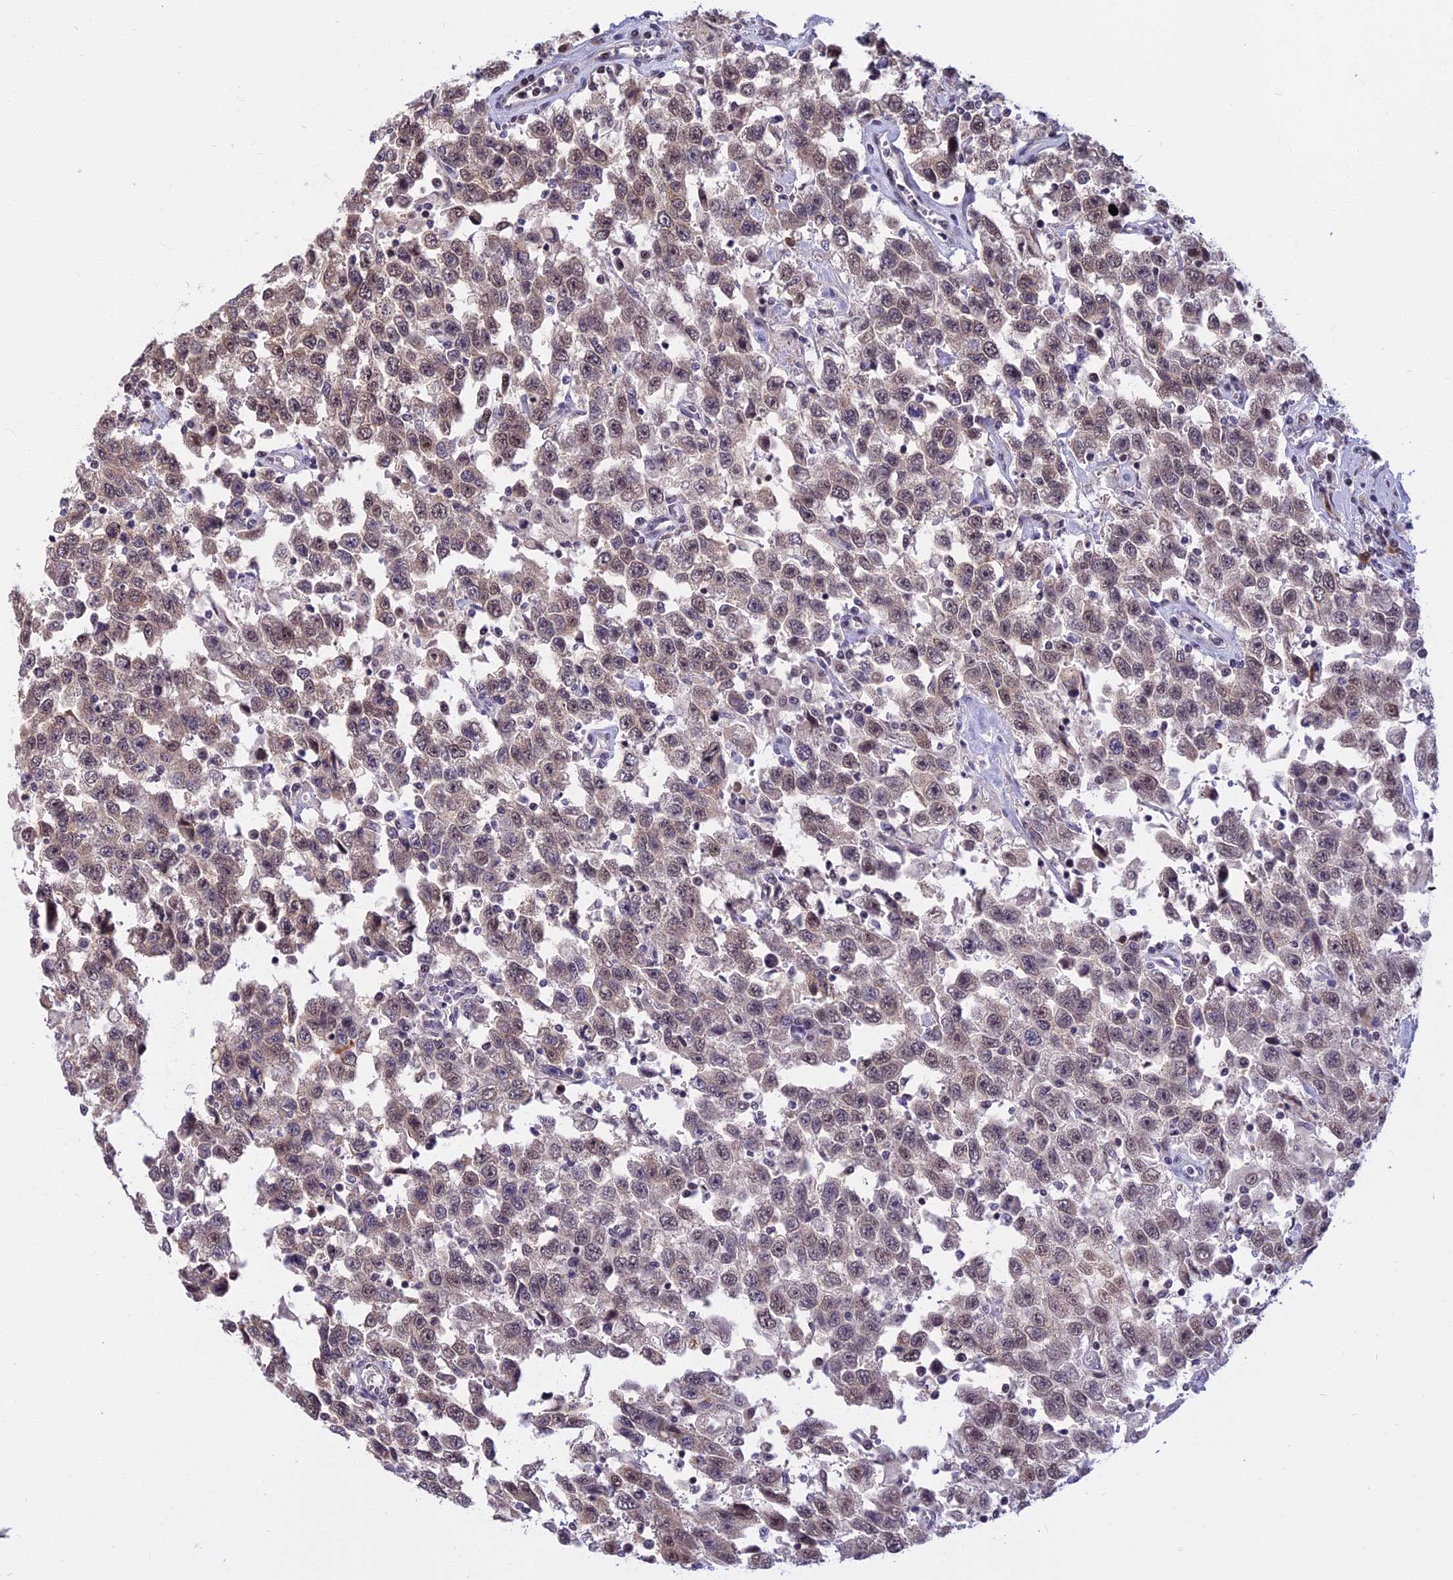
{"staining": {"intensity": "weak", "quantity": "<25%", "location": "cytoplasmic/membranous,nuclear"}, "tissue": "testis cancer", "cell_type": "Tumor cells", "image_type": "cancer", "snomed": [{"axis": "morphology", "description": "Seminoma, NOS"}, {"axis": "topography", "description": "Testis"}], "caption": "High power microscopy histopathology image of an IHC micrograph of testis seminoma, revealing no significant positivity in tumor cells.", "gene": "CCDC113", "patient": {"sex": "male", "age": 41}}